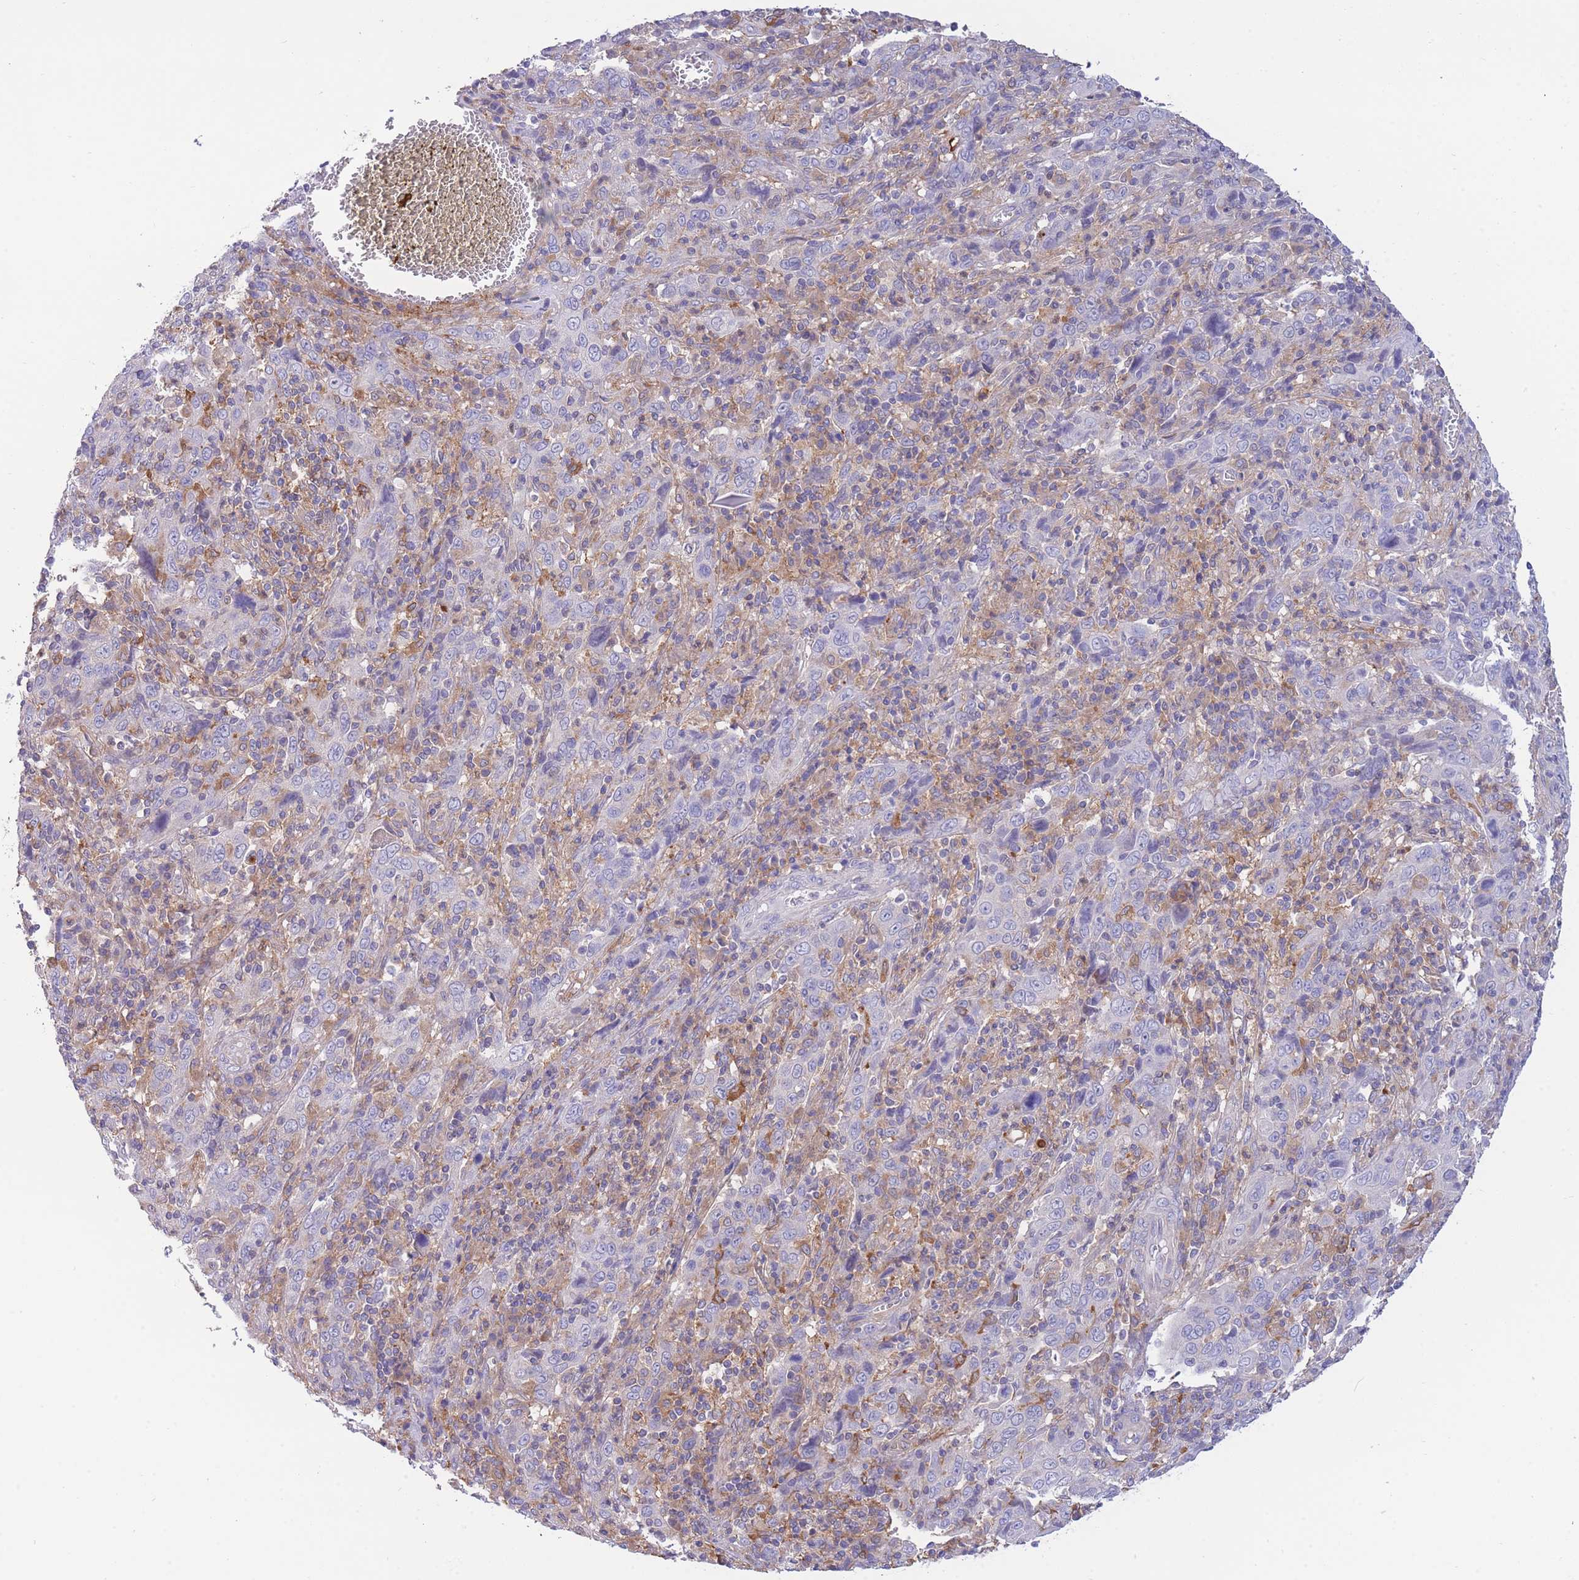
{"staining": {"intensity": "negative", "quantity": "none", "location": "none"}, "tissue": "cervical cancer", "cell_type": "Tumor cells", "image_type": "cancer", "snomed": [{"axis": "morphology", "description": "Squamous cell carcinoma, NOS"}, {"axis": "topography", "description": "Cervix"}], "caption": "Histopathology image shows no significant protein positivity in tumor cells of cervical cancer (squamous cell carcinoma).", "gene": "NAMPT", "patient": {"sex": "female", "age": 46}}